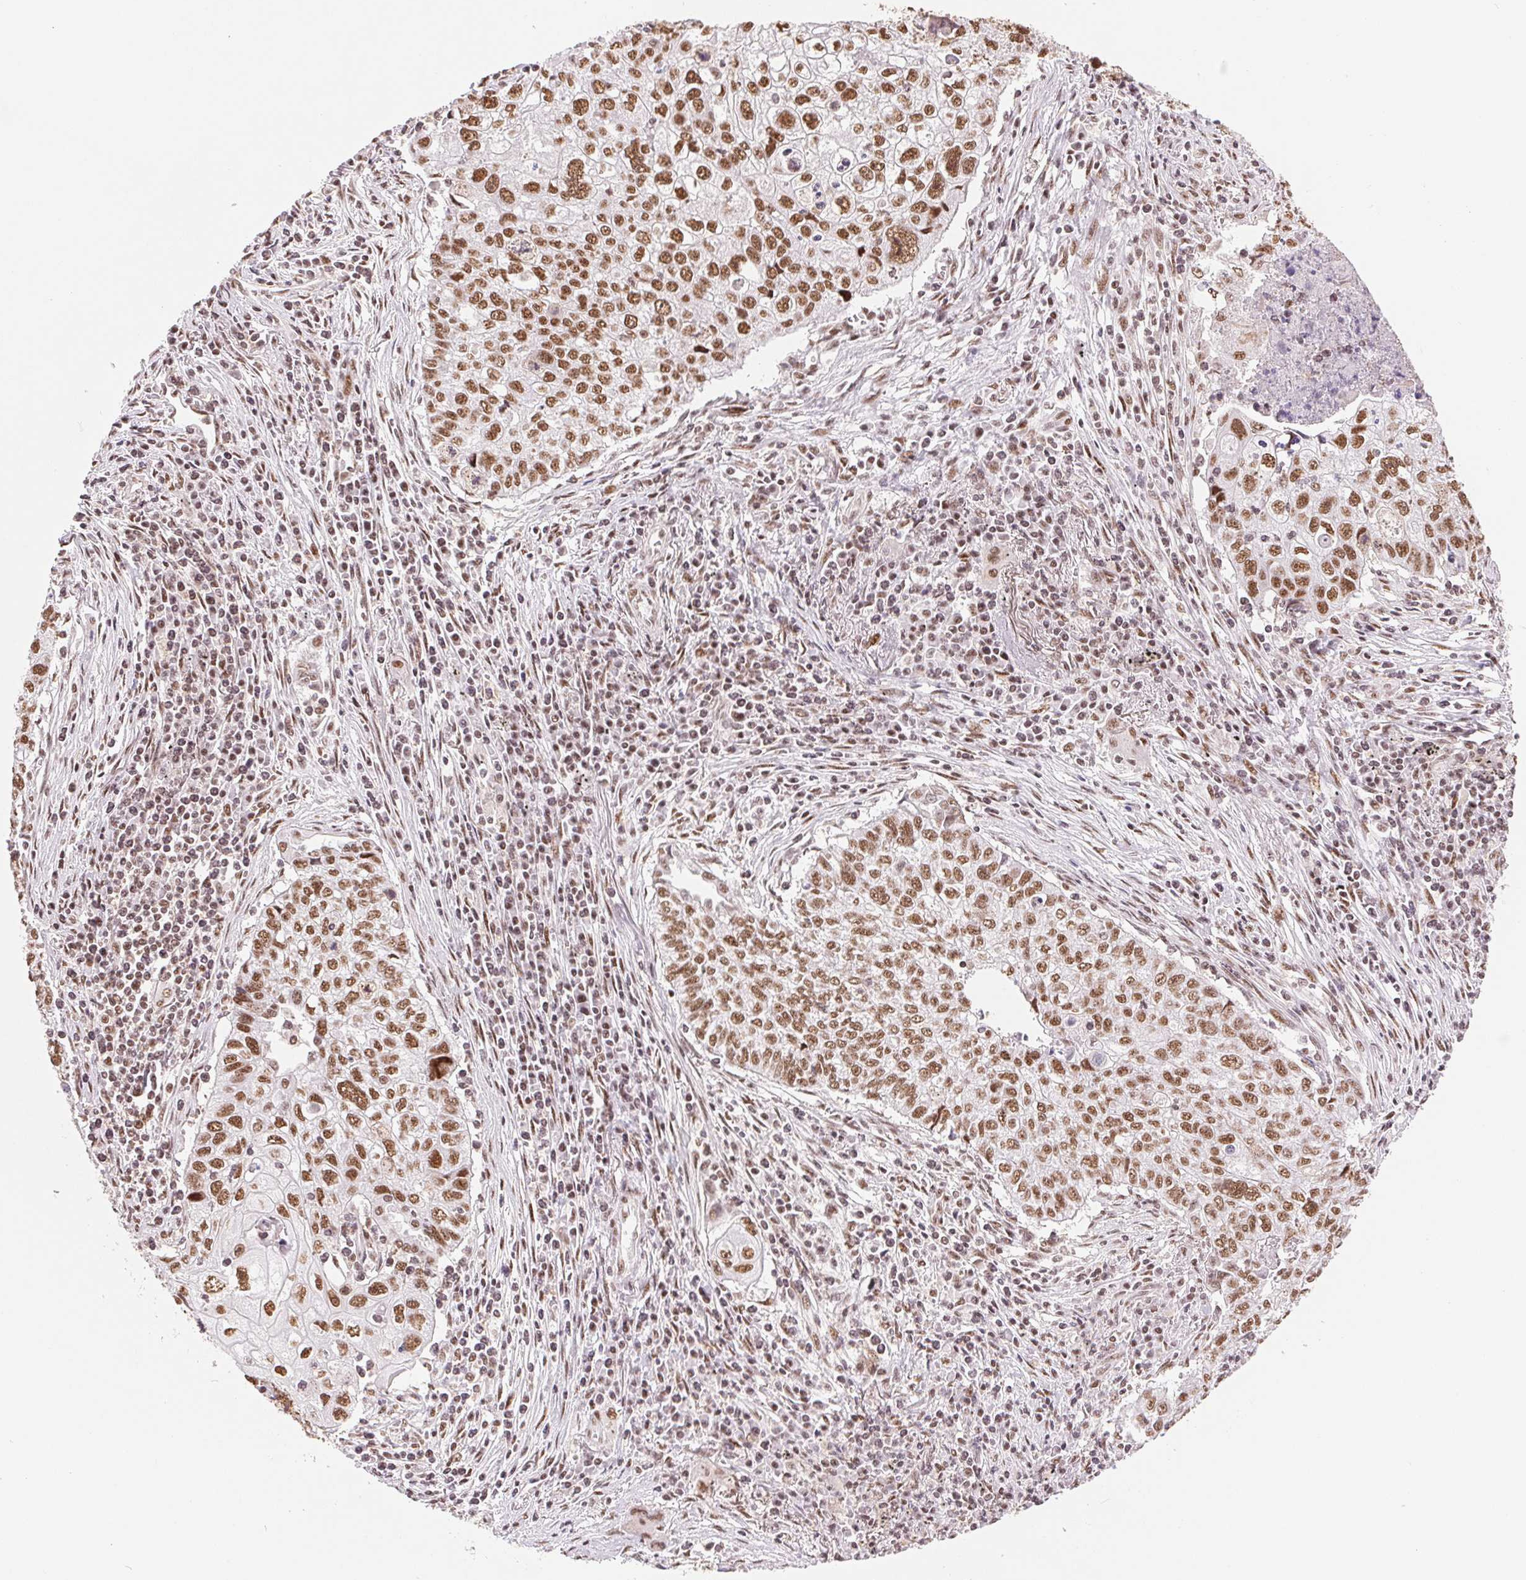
{"staining": {"intensity": "moderate", "quantity": ">75%", "location": "nuclear"}, "tissue": "lung cancer", "cell_type": "Tumor cells", "image_type": "cancer", "snomed": [{"axis": "morphology", "description": "Normal morphology"}, {"axis": "morphology", "description": "Aneuploidy"}, {"axis": "morphology", "description": "Squamous cell carcinoma, NOS"}, {"axis": "topography", "description": "Lymph node"}, {"axis": "topography", "description": "Lung"}], "caption": "Protein analysis of lung cancer (aneuploidy) tissue displays moderate nuclear staining in about >75% of tumor cells.", "gene": "SREK1", "patient": {"sex": "female", "age": 76}}